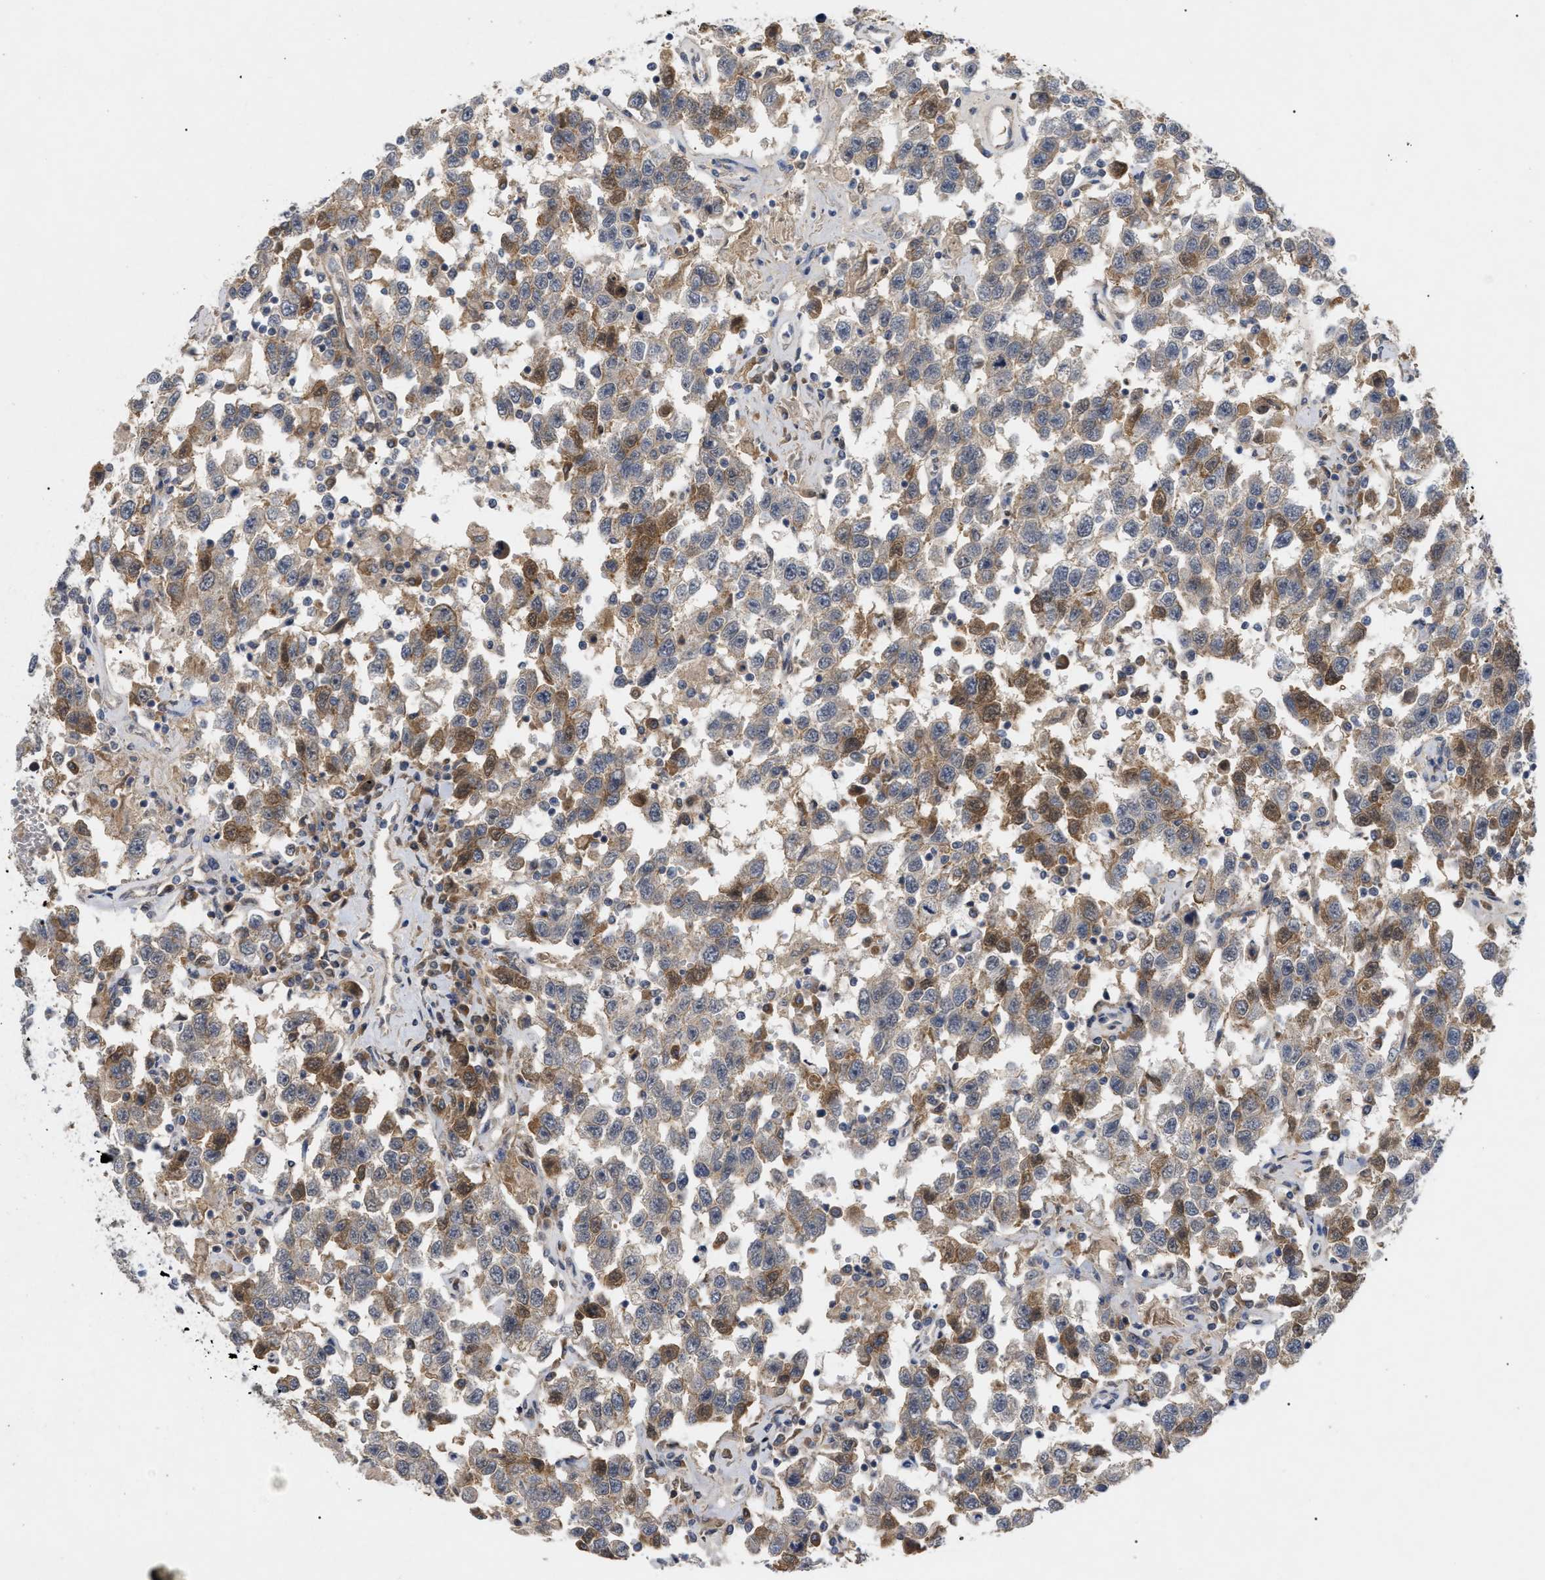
{"staining": {"intensity": "moderate", "quantity": "25%-75%", "location": "cytoplasmic/membranous"}, "tissue": "testis cancer", "cell_type": "Tumor cells", "image_type": "cancer", "snomed": [{"axis": "morphology", "description": "Seminoma, NOS"}, {"axis": "topography", "description": "Testis"}], "caption": "DAB (3,3'-diaminobenzidine) immunohistochemical staining of seminoma (testis) reveals moderate cytoplasmic/membranous protein staining in approximately 25%-75% of tumor cells. Using DAB (brown) and hematoxylin (blue) stains, captured at high magnification using brightfield microscopy.", "gene": "ST6GALNAC6", "patient": {"sex": "male", "age": 41}}